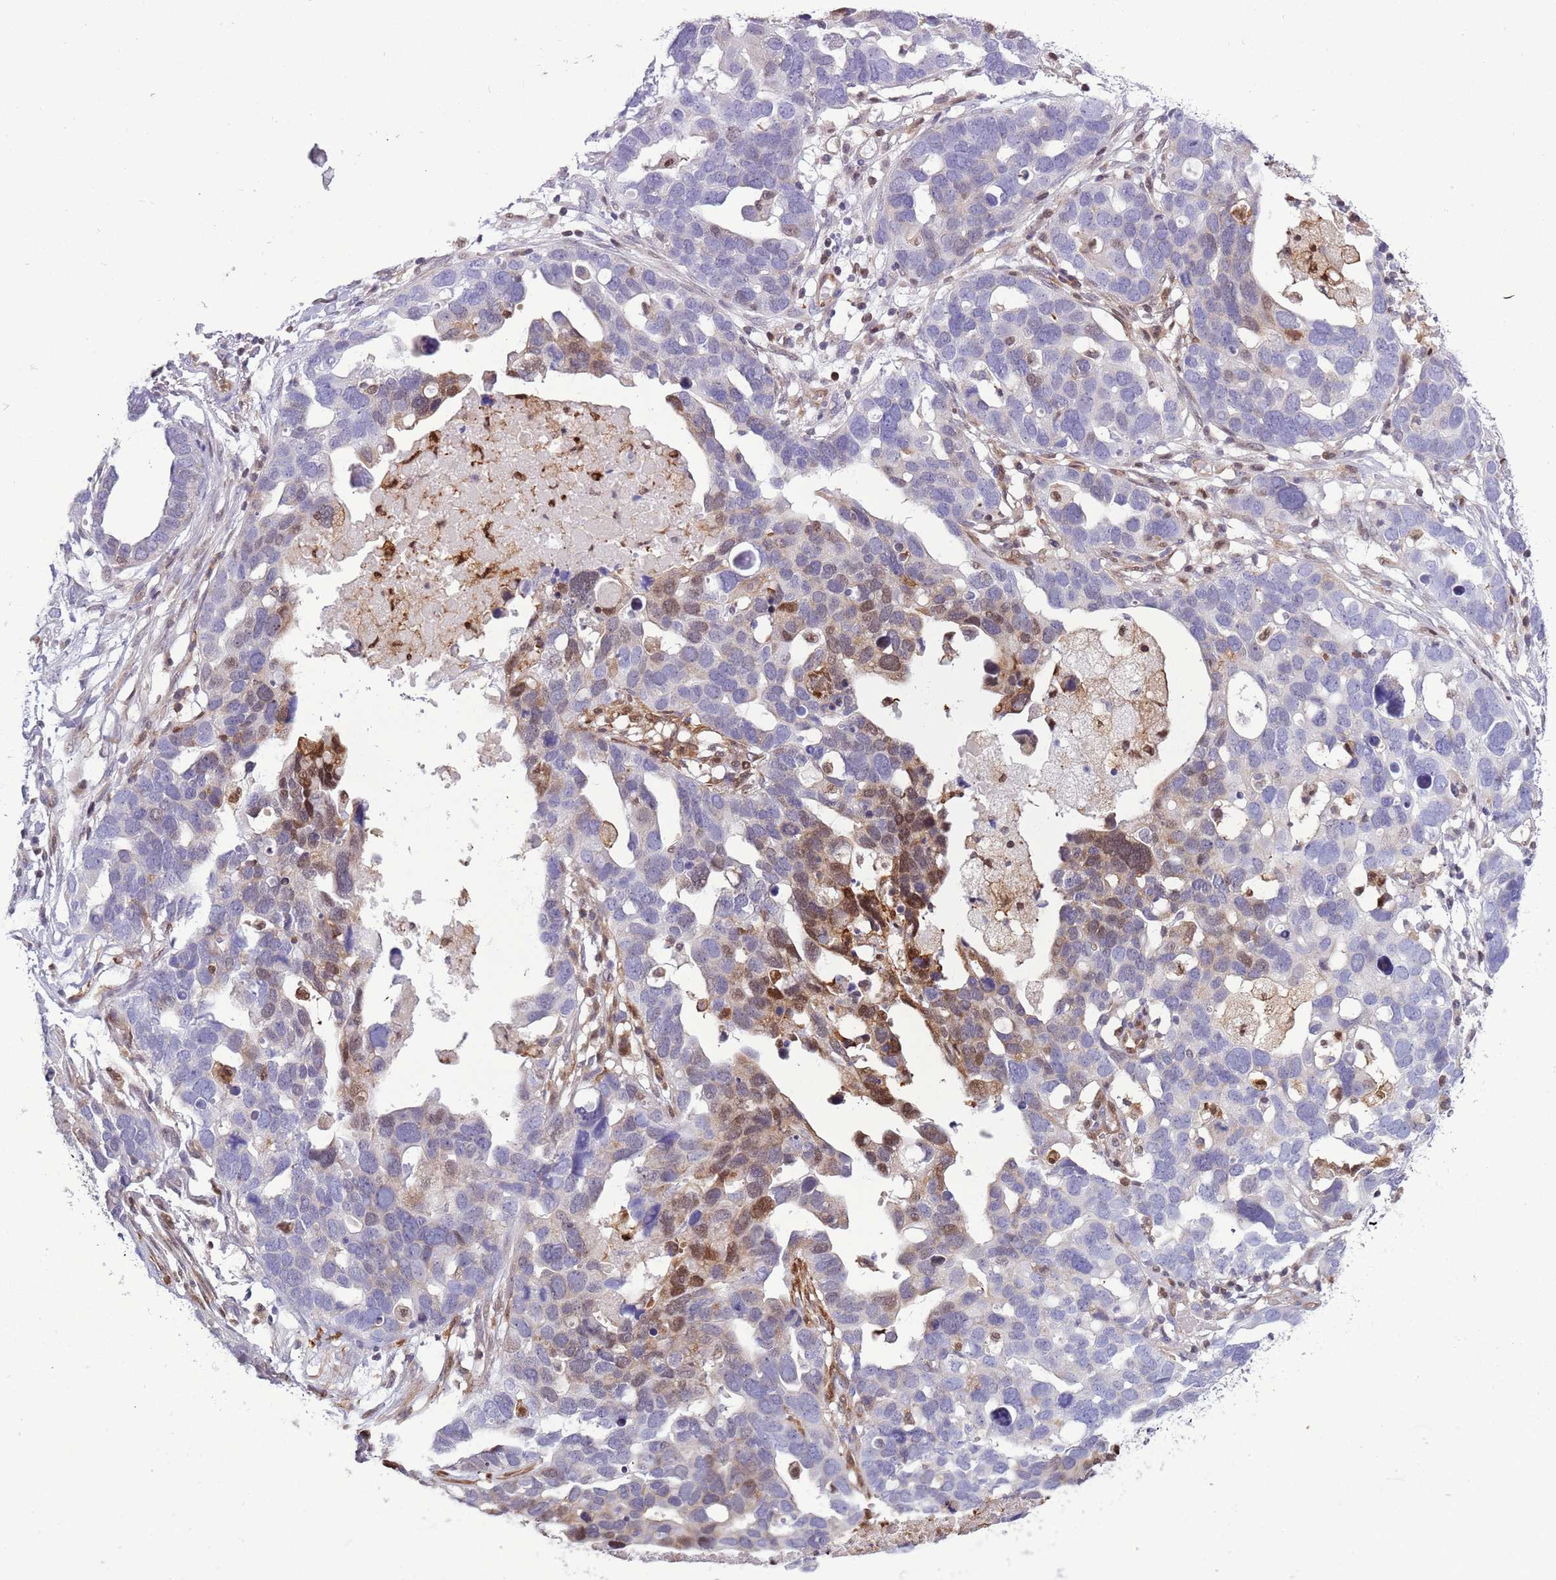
{"staining": {"intensity": "moderate", "quantity": "<25%", "location": "nuclear"}, "tissue": "ovarian cancer", "cell_type": "Tumor cells", "image_type": "cancer", "snomed": [{"axis": "morphology", "description": "Cystadenocarcinoma, serous, NOS"}, {"axis": "topography", "description": "Ovary"}], "caption": "The micrograph exhibits a brown stain indicating the presence of a protein in the nuclear of tumor cells in ovarian cancer (serous cystadenocarcinoma). (brown staining indicates protein expression, while blue staining denotes nuclei).", "gene": "NBPF6", "patient": {"sex": "female", "age": 54}}